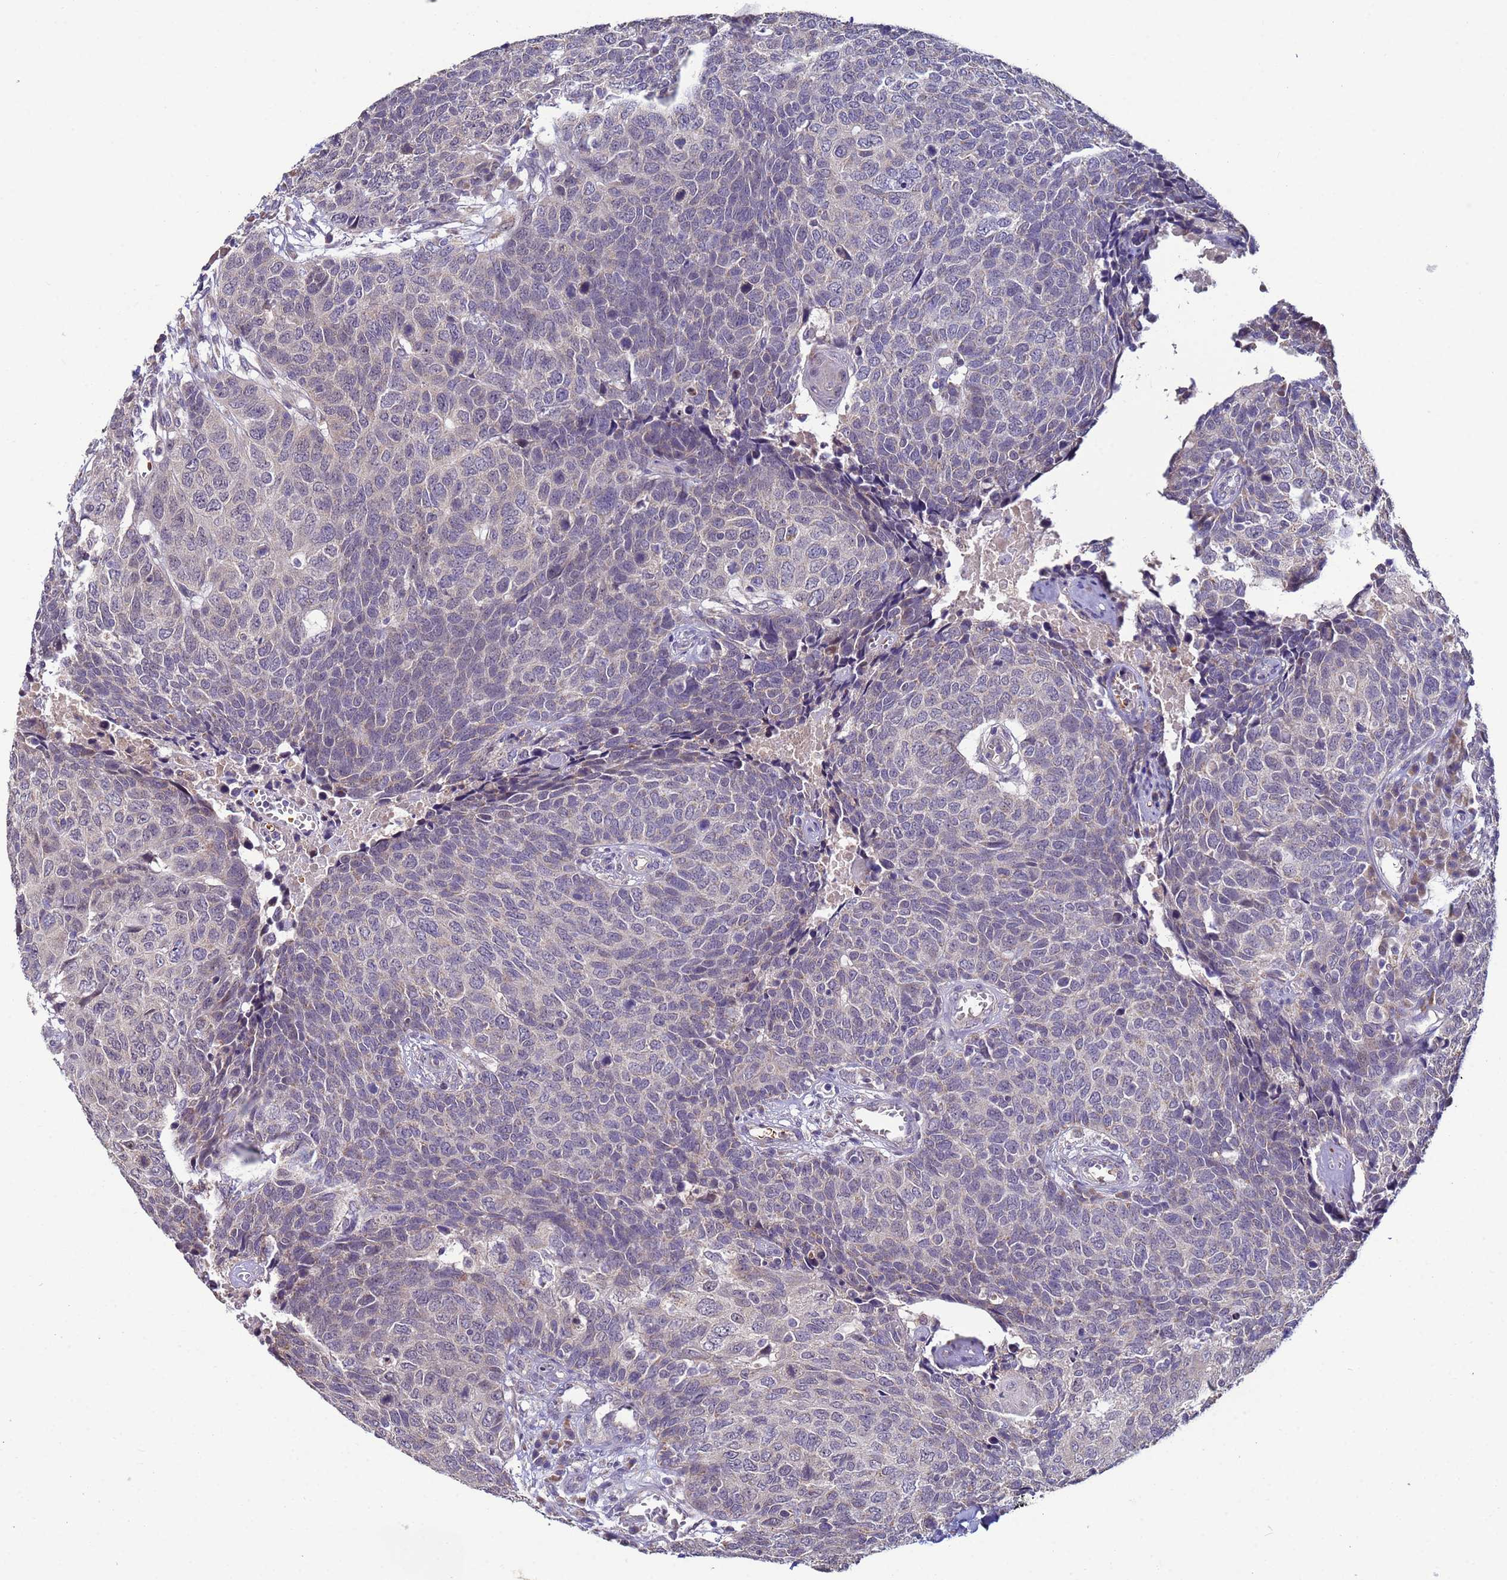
{"staining": {"intensity": "weak", "quantity": "<25%", "location": "cytoplasmic/membranous"}, "tissue": "head and neck cancer", "cell_type": "Tumor cells", "image_type": "cancer", "snomed": [{"axis": "morphology", "description": "Squamous cell carcinoma, NOS"}, {"axis": "topography", "description": "Head-Neck"}], "caption": "Tumor cells show no significant expression in head and neck cancer (squamous cell carcinoma). (Brightfield microscopy of DAB immunohistochemistry (IHC) at high magnification).", "gene": "CLHC1", "patient": {"sex": "male", "age": 66}}